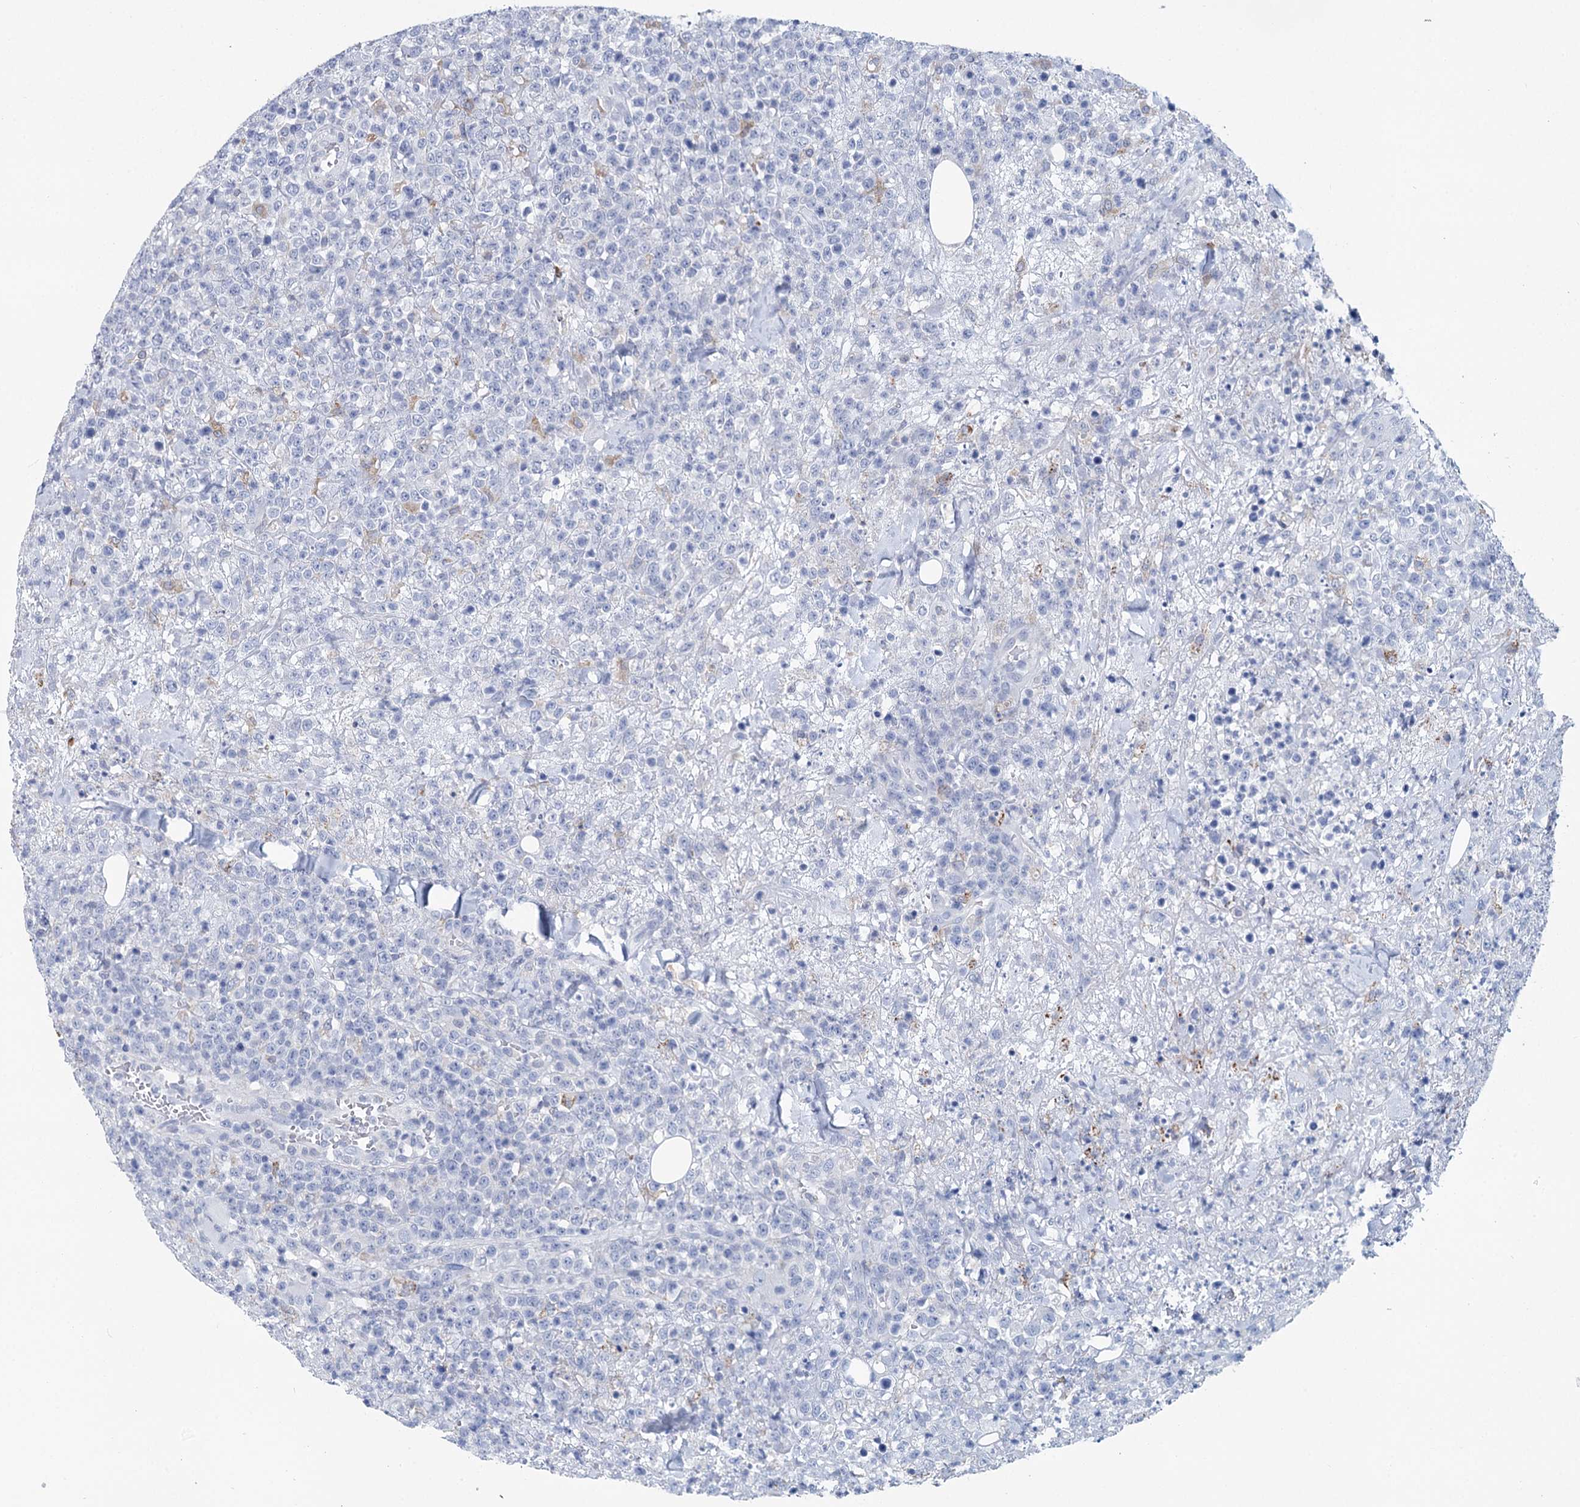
{"staining": {"intensity": "negative", "quantity": "none", "location": "none"}, "tissue": "lymphoma", "cell_type": "Tumor cells", "image_type": "cancer", "snomed": [{"axis": "morphology", "description": "Malignant lymphoma, non-Hodgkin's type, High grade"}, {"axis": "topography", "description": "Colon"}], "caption": "Malignant lymphoma, non-Hodgkin's type (high-grade) stained for a protein using IHC exhibits no positivity tumor cells.", "gene": "METTL7B", "patient": {"sex": "female", "age": 53}}